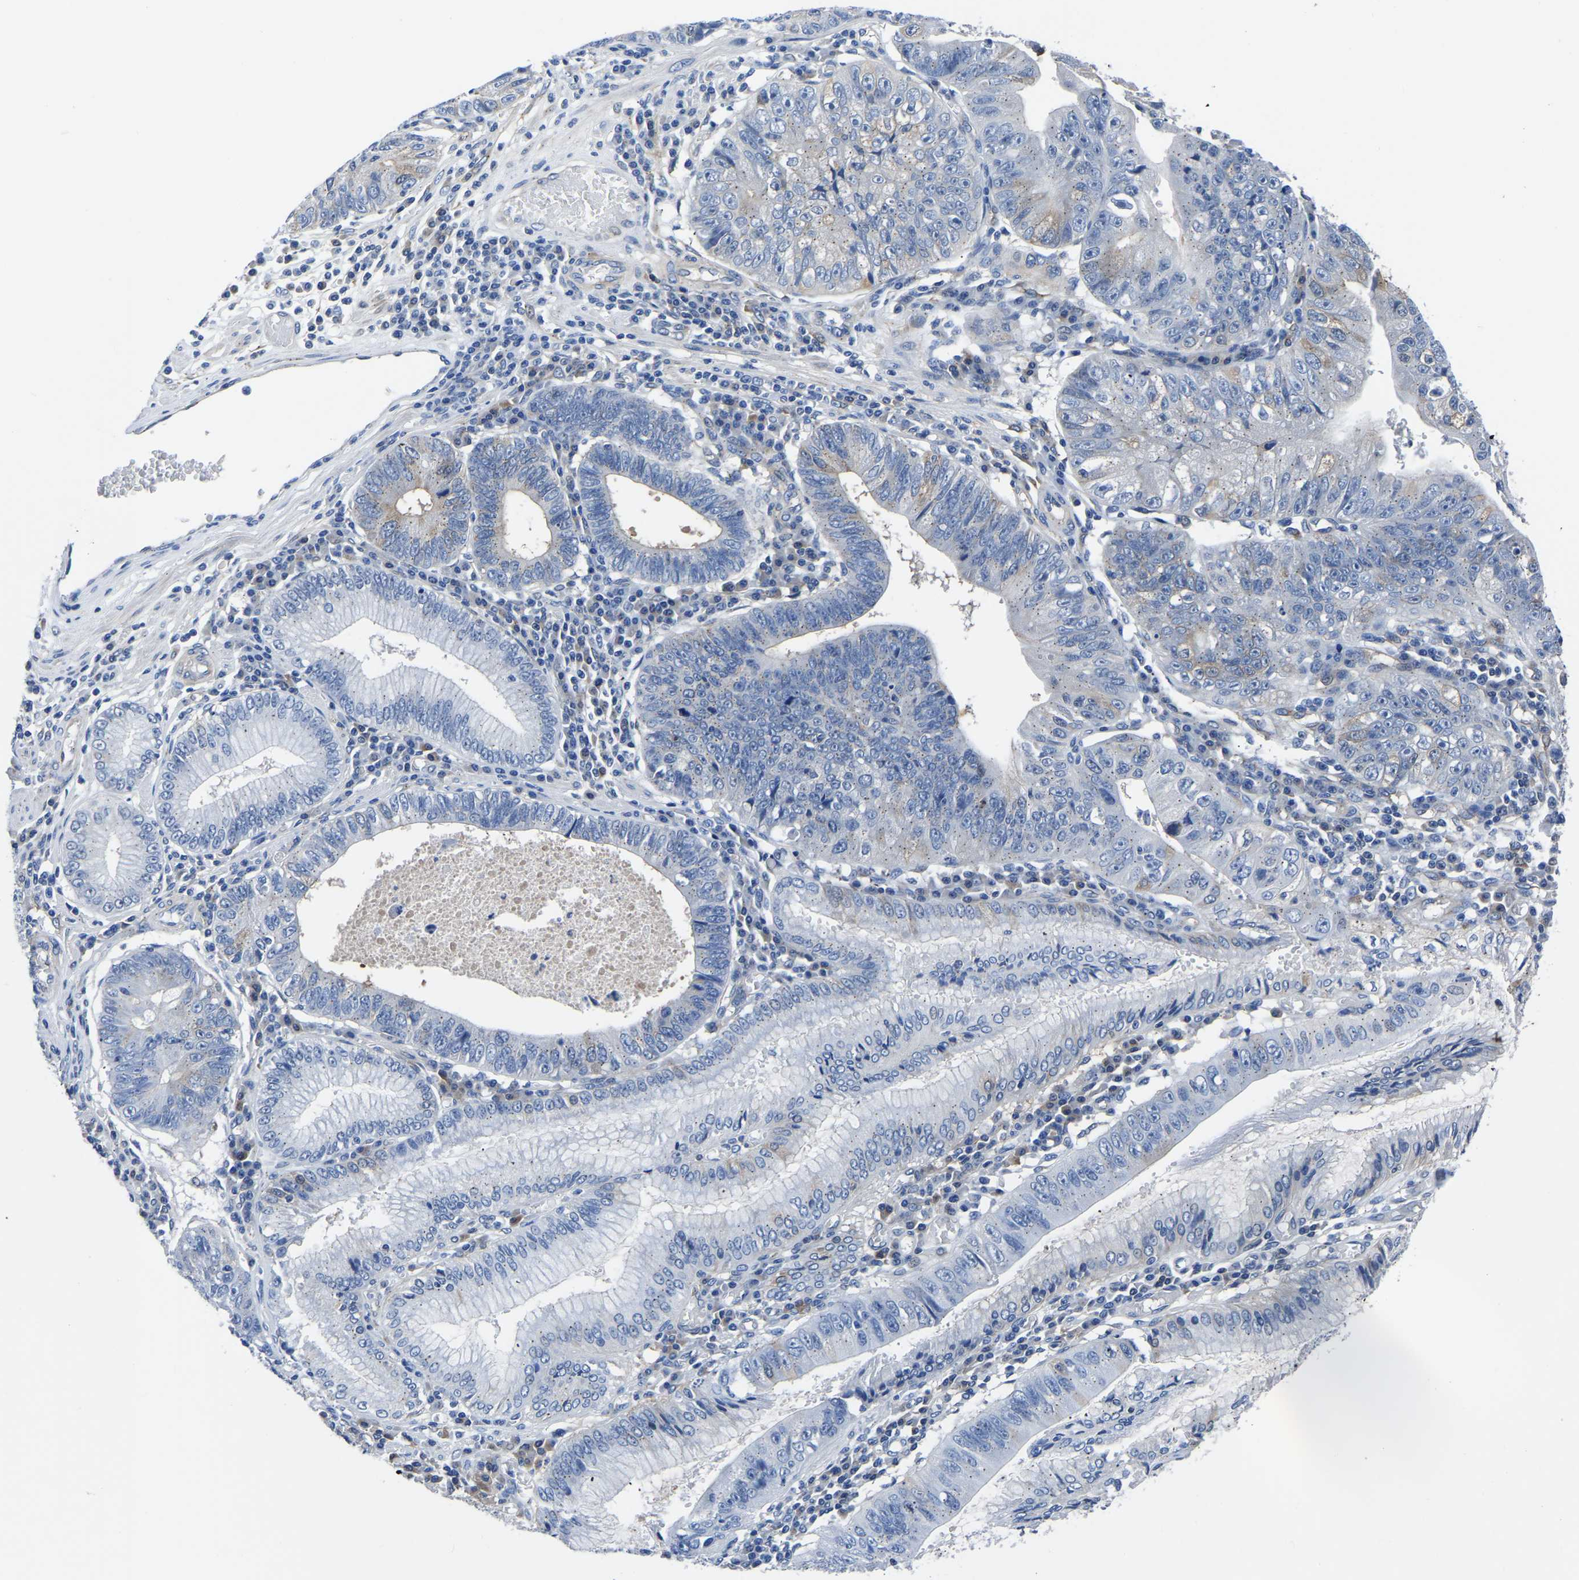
{"staining": {"intensity": "negative", "quantity": "none", "location": "none"}, "tissue": "stomach cancer", "cell_type": "Tumor cells", "image_type": "cancer", "snomed": [{"axis": "morphology", "description": "Adenocarcinoma, NOS"}, {"axis": "topography", "description": "Stomach"}], "caption": "Immunohistochemistry photomicrograph of human stomach cancer (adenocarcinoma) stained for a protein (brown), which reveals no staining in tumor cells.", "gene": "TFG", "patient": {"sex": "male", "age": 59}}